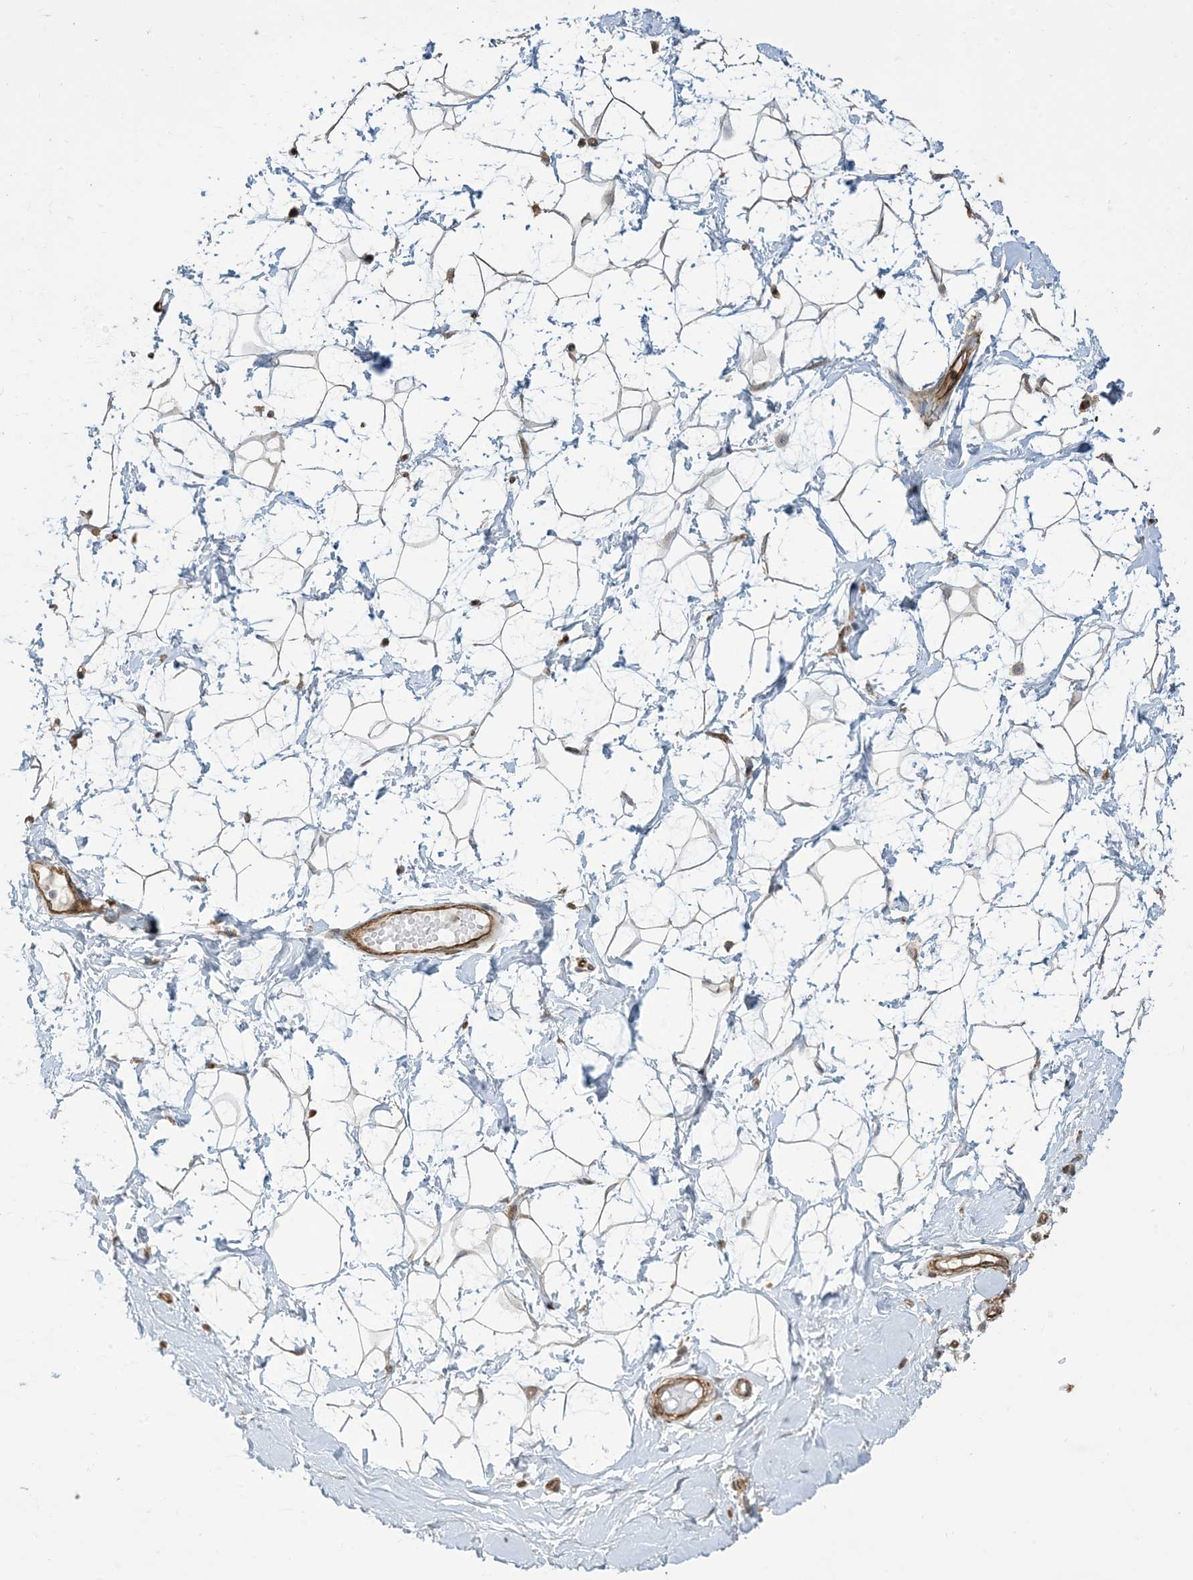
{"staining": {"intensity": "weak", "quantity": ">75%", "location": "cytoplasmic/membranous"}, "tissue": "breast", "cell_type": "Adipocytes", "image_type": "normal", "snomed": [{"axis": "morphology", "description": "Normal tissue, NOS"}, {"axis": "morphology", "description": "Adenoma, NOS"}, {"axis": "topography", "description": "Breast"}], "caption": "Protein staining of benign breast demonstrates weak cytoplasmic/membranous staining in approximately >75% of adipocytes.", "gene": "KLHL18", "patient": {"sex": "female", "age": 23}}